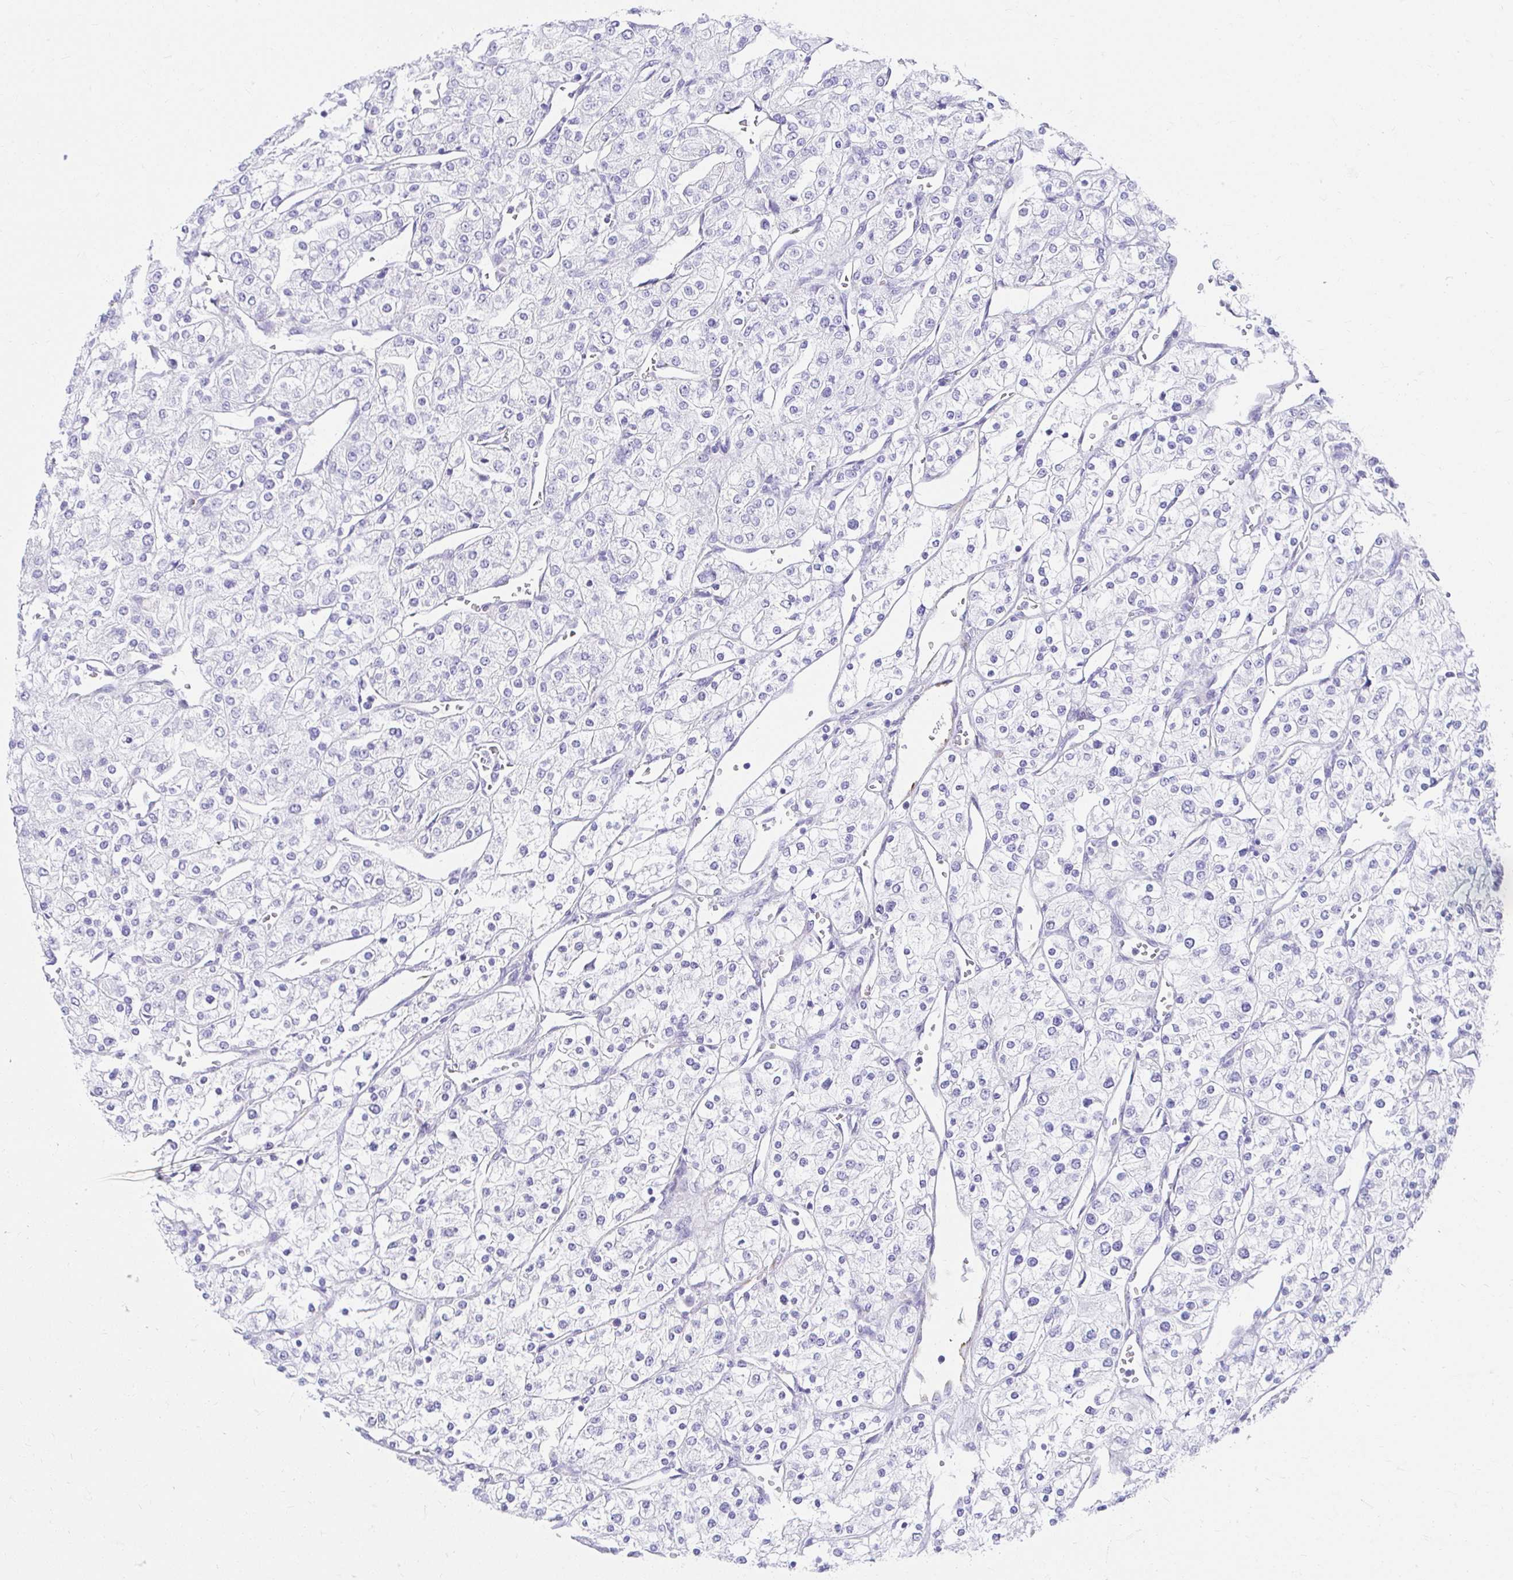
{"staining": {"intensity": "negative", "quantity": "none", "location": "none"}, "tissue": "renal cancer", "cell_type": "Tumor cells", "image_type": "cancer", "snomed": [{"axis": "morphology", "description": "Adenocarcinoma, NOS"}, {"axis": "topography", "description": "Kidney"}], "caption": "Immunohistochemistry (IHC) image of renal adenocarcinoma stained for a protein (brown), which demonstrates no expression in tumor cells.", "gene": "VGLL1", "patient": {"sex": "male", "age": 80}}